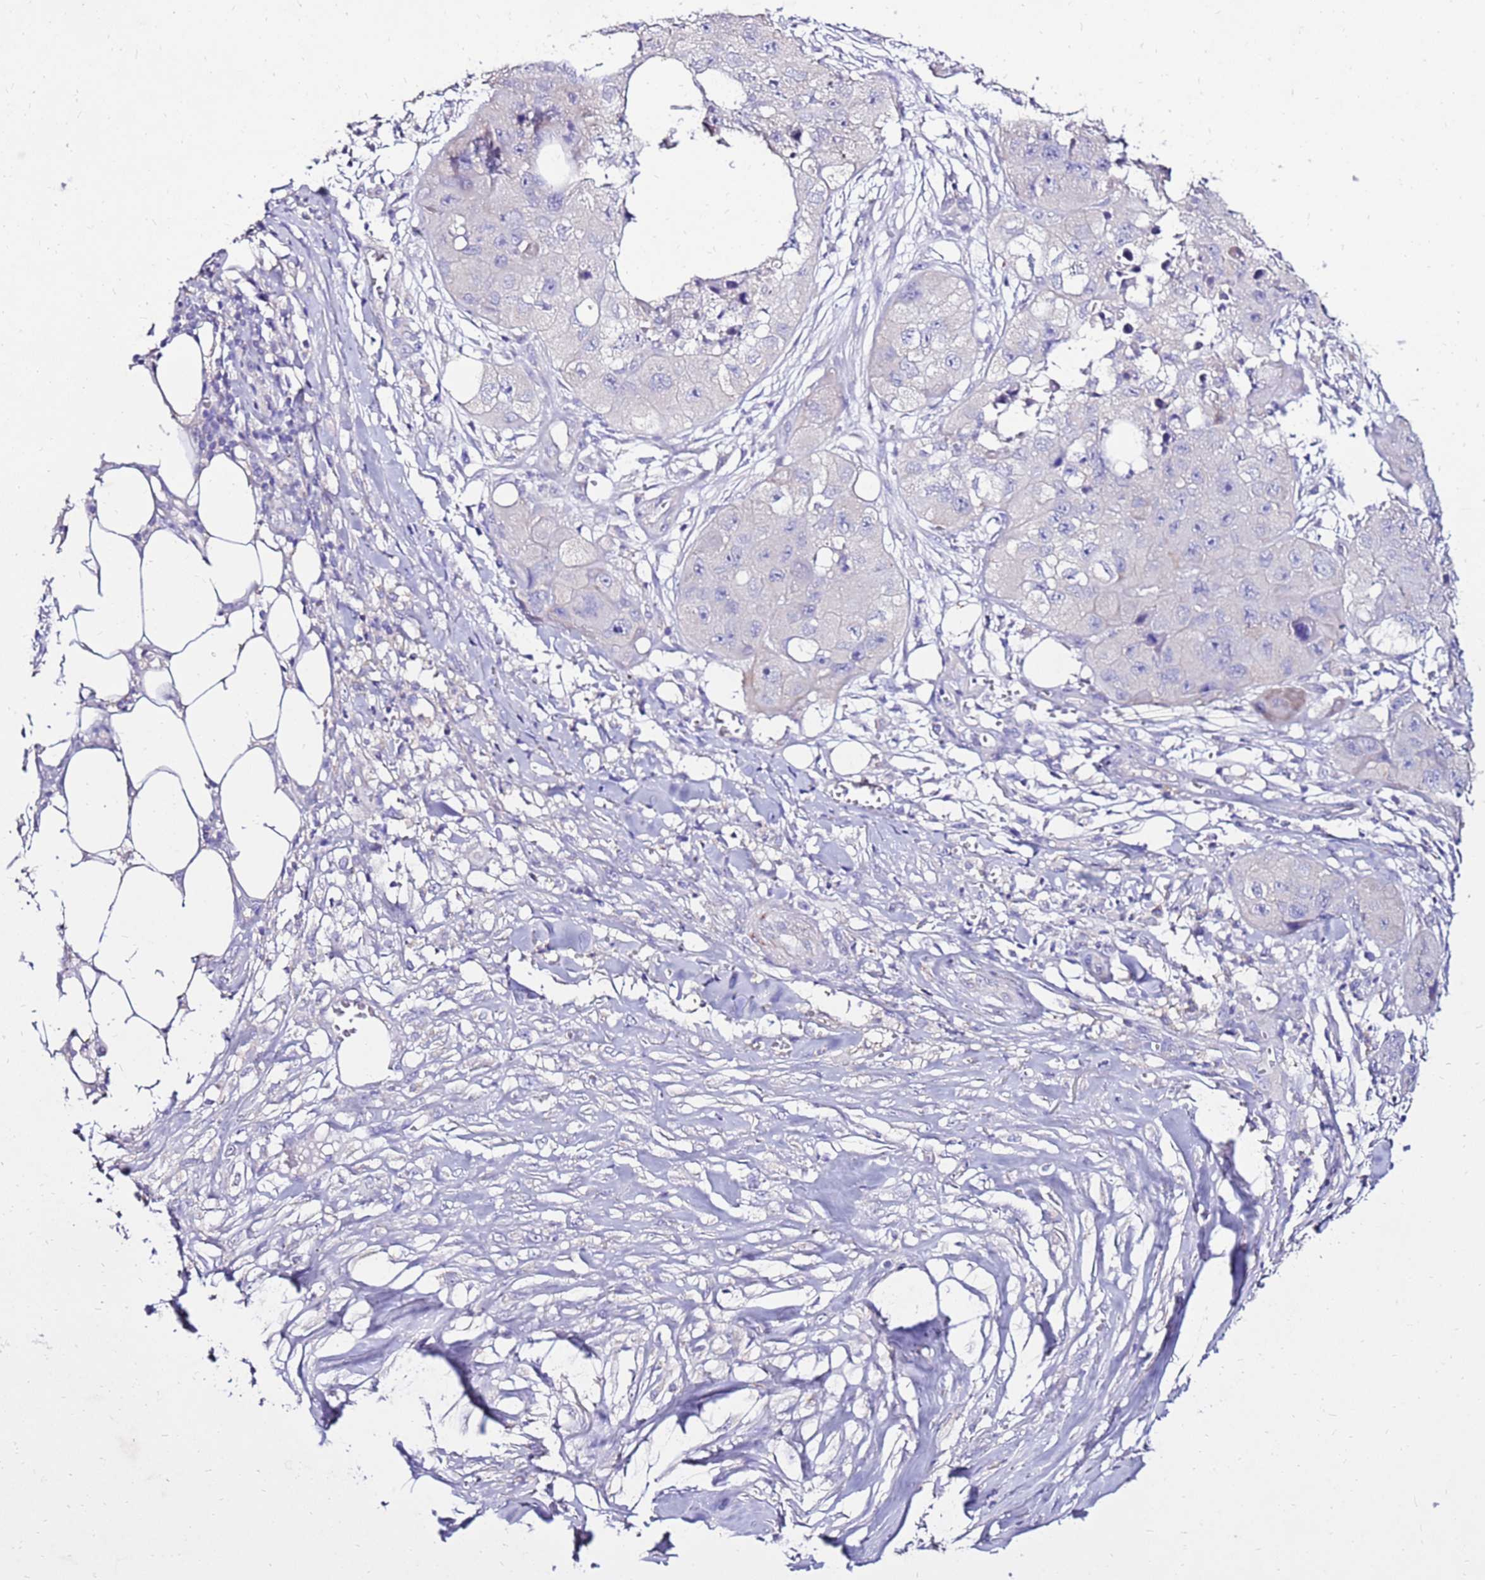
{"staining": {"intensity": "negative", "quantity": "none", "location": "none"}, "tissue": "skin cancer", "cell_type": "Tumor cells", "image_type": "cancer", "snomed": [{"axis": "morphology", "description": "Squamous cell carcinoma, NOS"}, {"axis": "topography", "description": "Skin"}, {"axis": "topography", "description": "Subcutis"}], "caption": "This is an immunohistochemistry (IHC) micrograph of skin squamous cell carcinoma. There is no positivity in tumor cells.", "gene": "TMEM106C", "patient": {"sex": "male", "age": 73}}